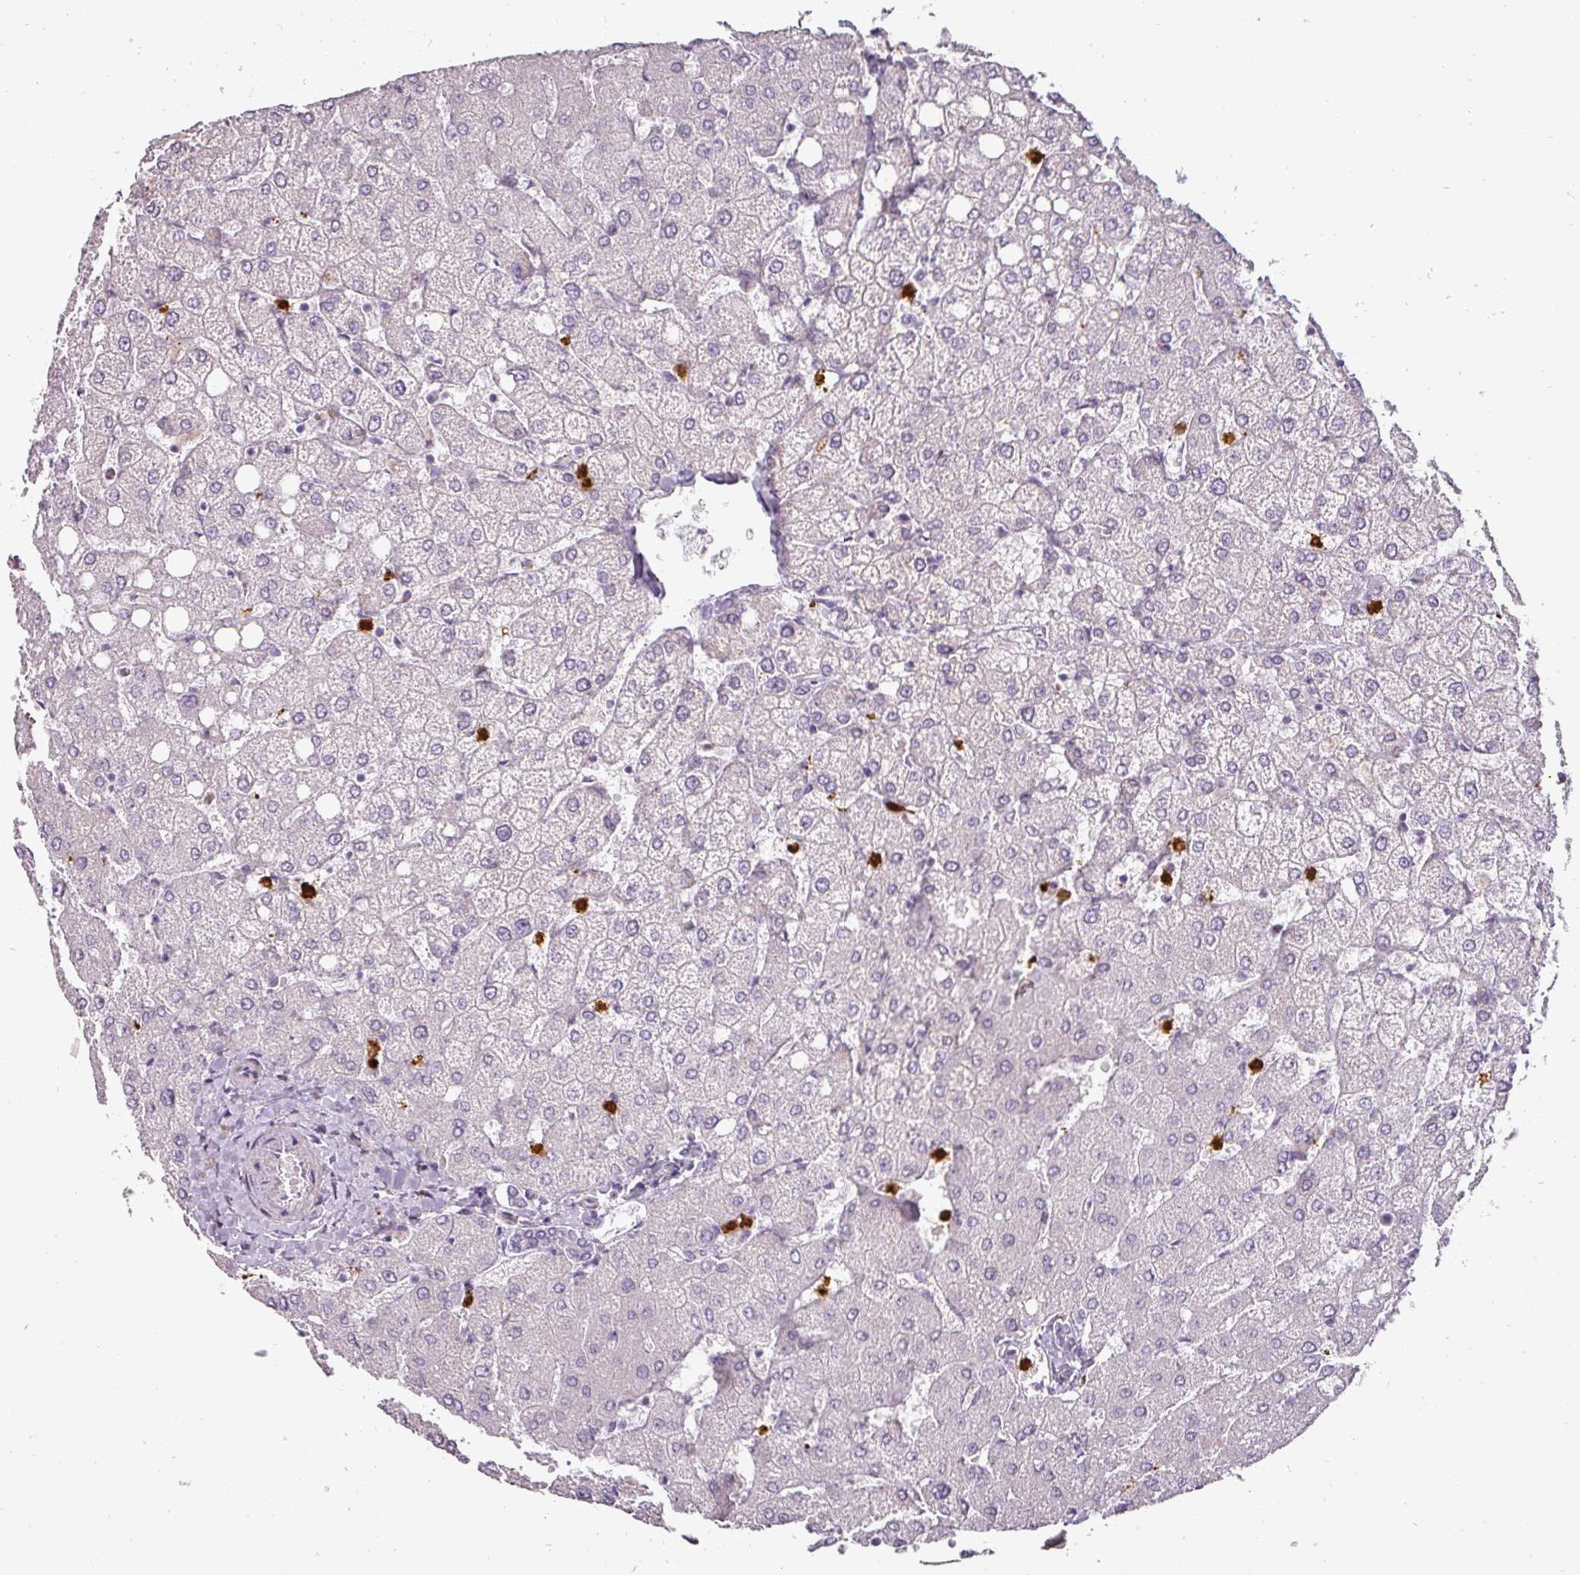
{"staining": {"intensity": "negative", "quantity": "none", "location": "none"}, "tissue": "liver", "cell_type": "Cholangiocytes", "image_type": "normal", "snomed": [{"axis": "morphology", "description": "Normal tissue, NOS"}, {"axis": "topography", "description": "Liver"}], "caption": "IHC of unremarkable liver reveals no staining in cholangiocytes.", "gene": "BIK", "patient": {"sex": "female", "age": 54}}